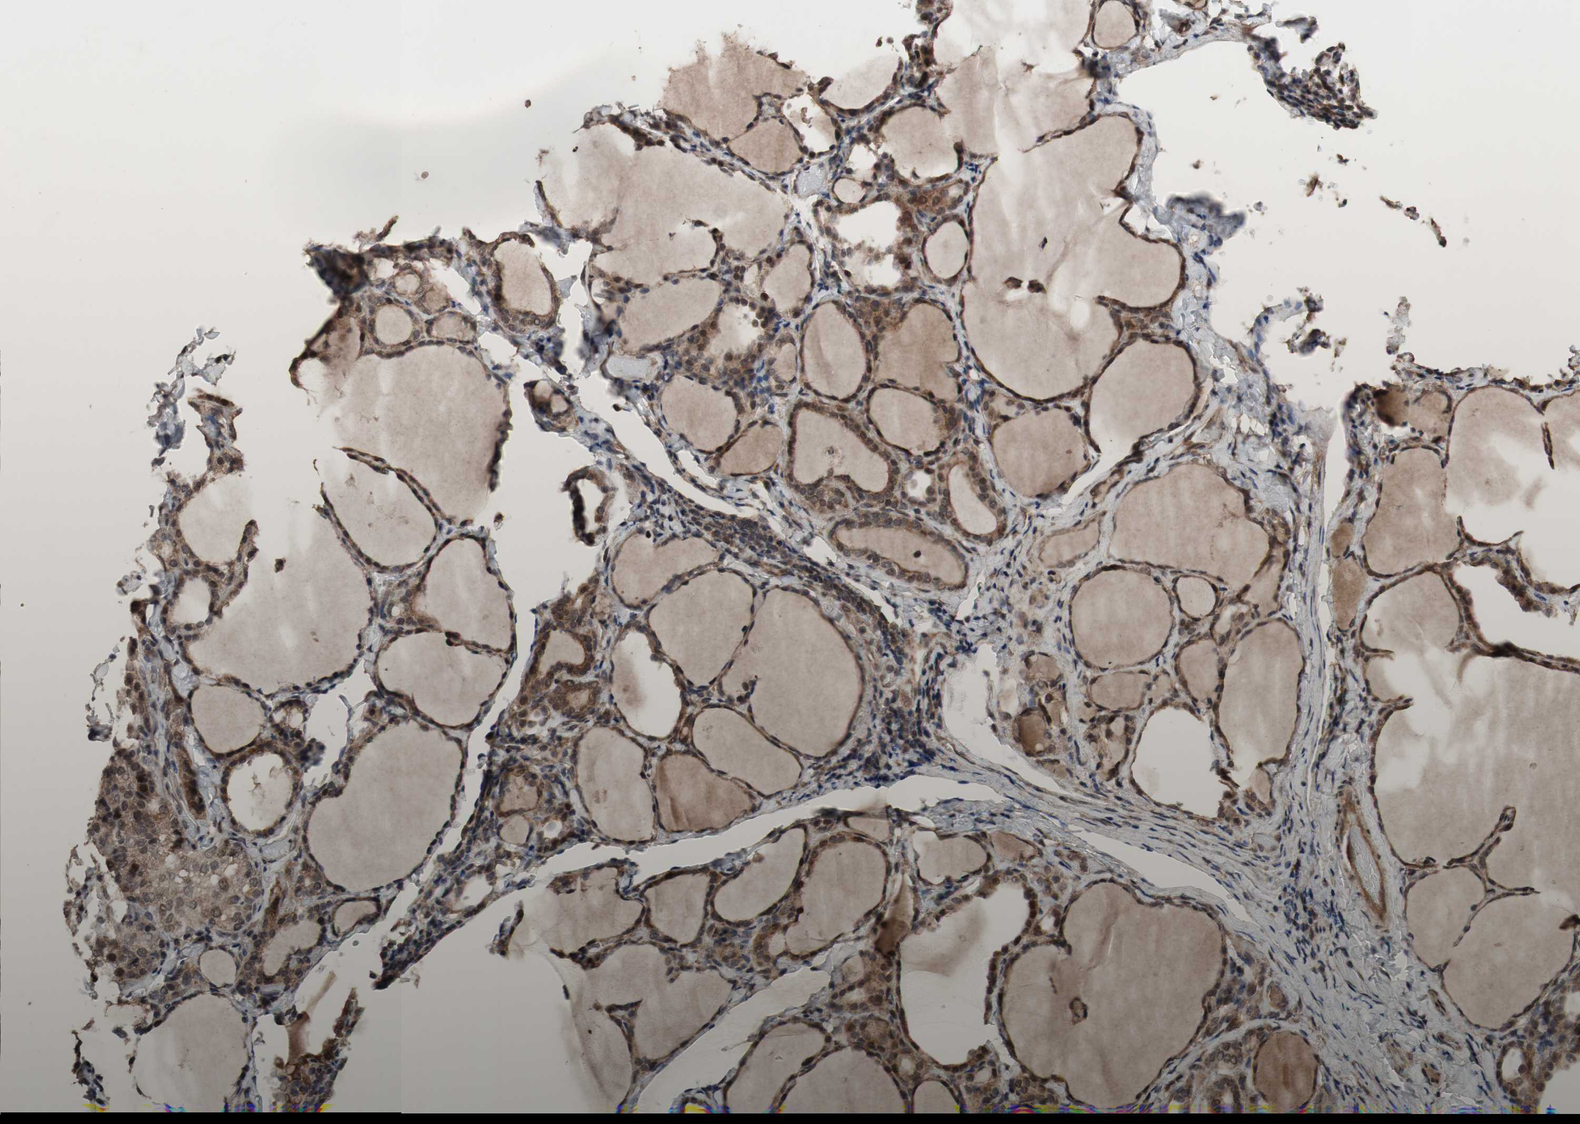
{"staining": {"intensity": "moderate", "quantity": ">75%", "location": "cytoplasmic/membranous,nuclear"}, "tissue": "thyroid gland", "cell_type": "Glandular cells", "image_type": "normal", "snomed": [{"axis": "morphology", "description": "Normal tissue, NOS"}, {"axis": "morphology", "description": "Papillary adenocarcinoma, NOS"}, {"axis": "topography", "description": "Thyroid gland"}], "caption": "A high-resolution photomicrograph shows IHC staining of unremarkable thyroid gland, which shows moderate cytoplasmic/membranous,nuclear positivity in about >75% of glandular cells.", "gene": "KANSL1", "patient": {"sex": "female", "age": 30}}